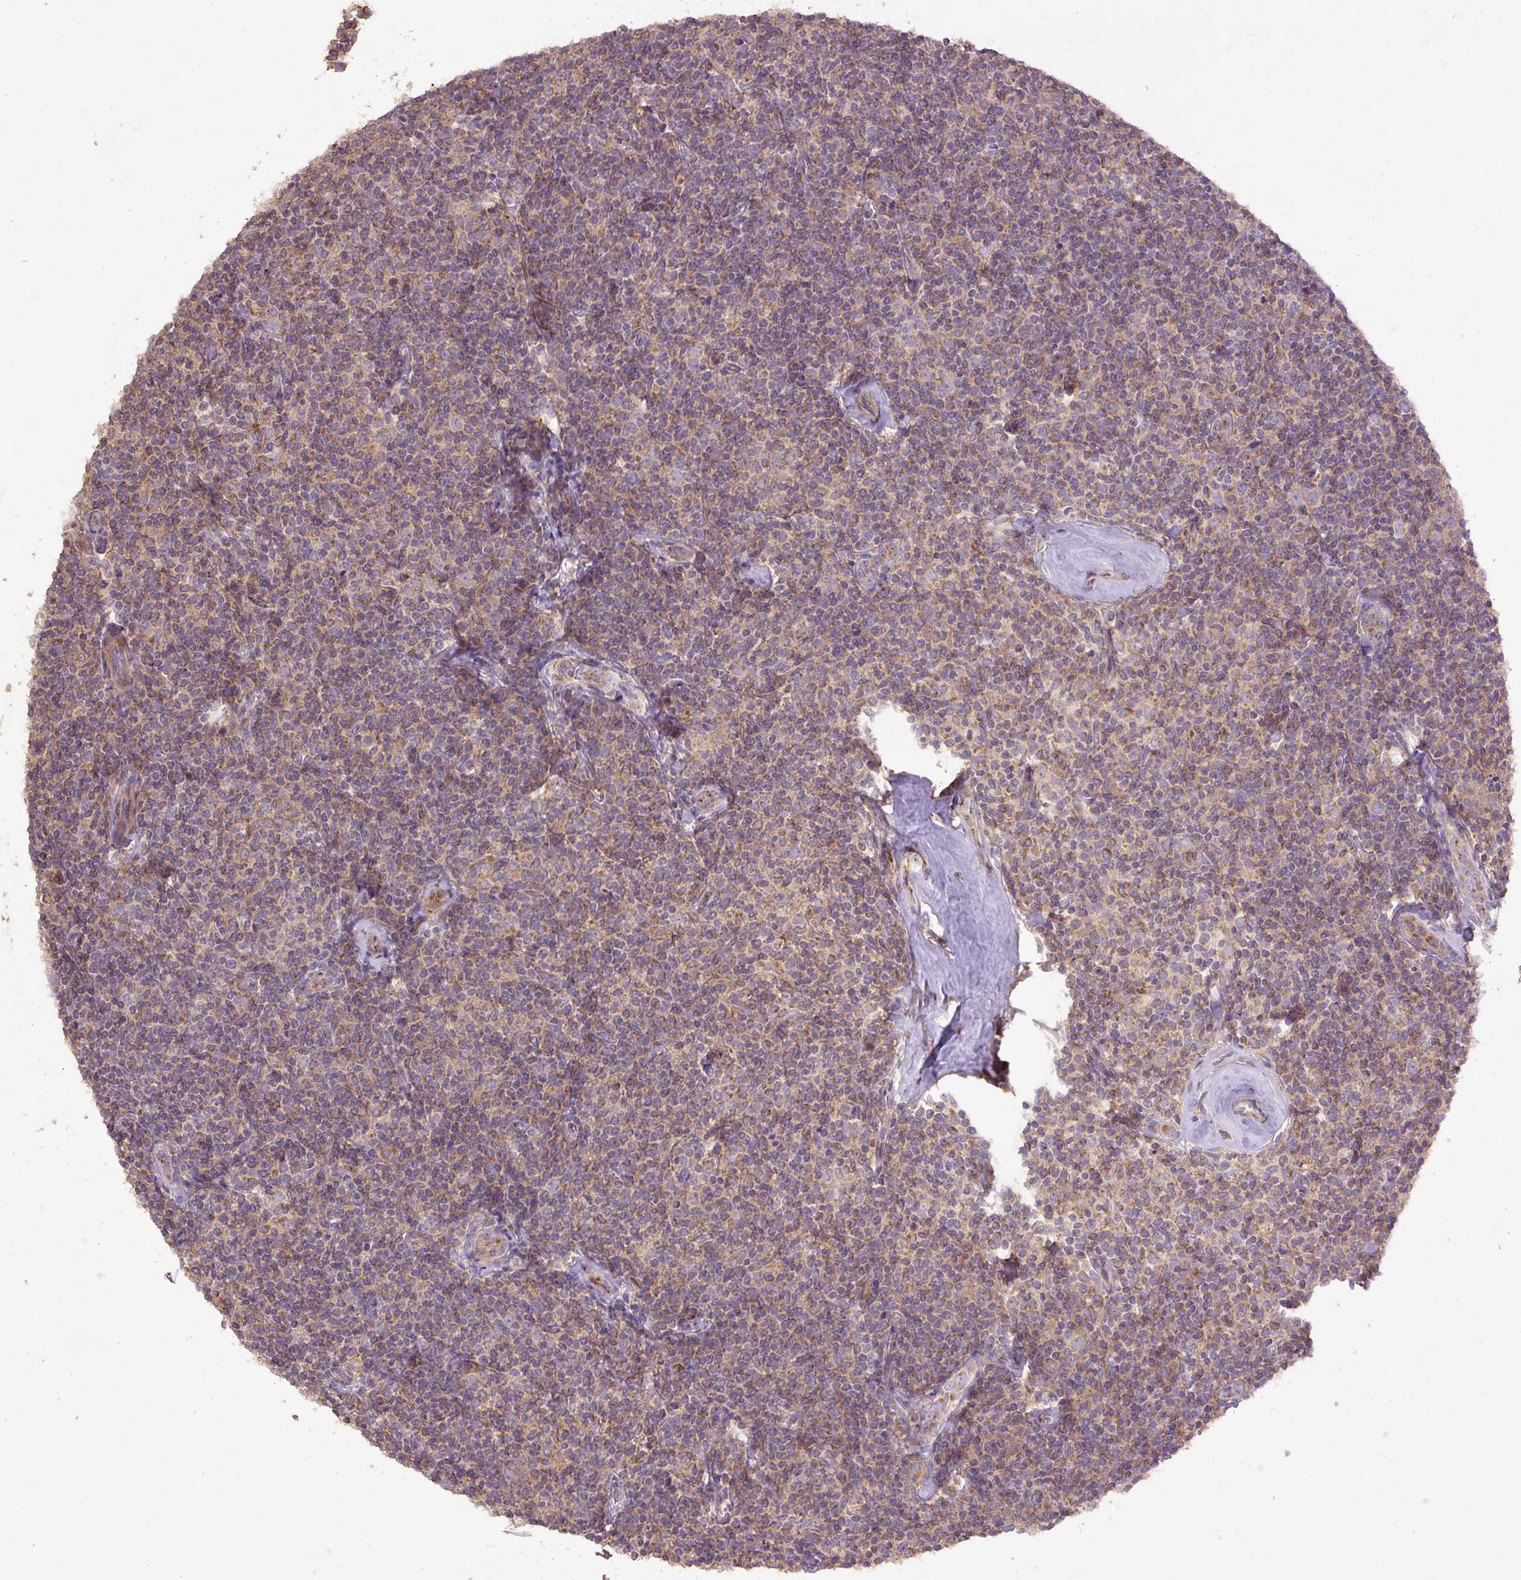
{"staining": {"intensity": "weak", "quantity": ">75%", "location": "cytoplasmic/membranous"}, "tissue": "lymphoma", "cell_type": "Tumor cells", "image_type": "cancer", "snomed": [{"axis": "morphology", "description": "Malignant lymphoma, non-Hodgkin's type, Low grade"}, {"axis": "topography", "description": "Lymph node"}], "caption": "Immunohistochemistry of human lymphoma exhibits low levels of weak cytoplasmic/membranous positivity in about >75% of tumor cells. (DAB (3,3'-diaminobenzidine) IHC with brightfield microscopy, high magnification).", "gene": "ABR", "patient": {"sex": "female", "age": 56}}